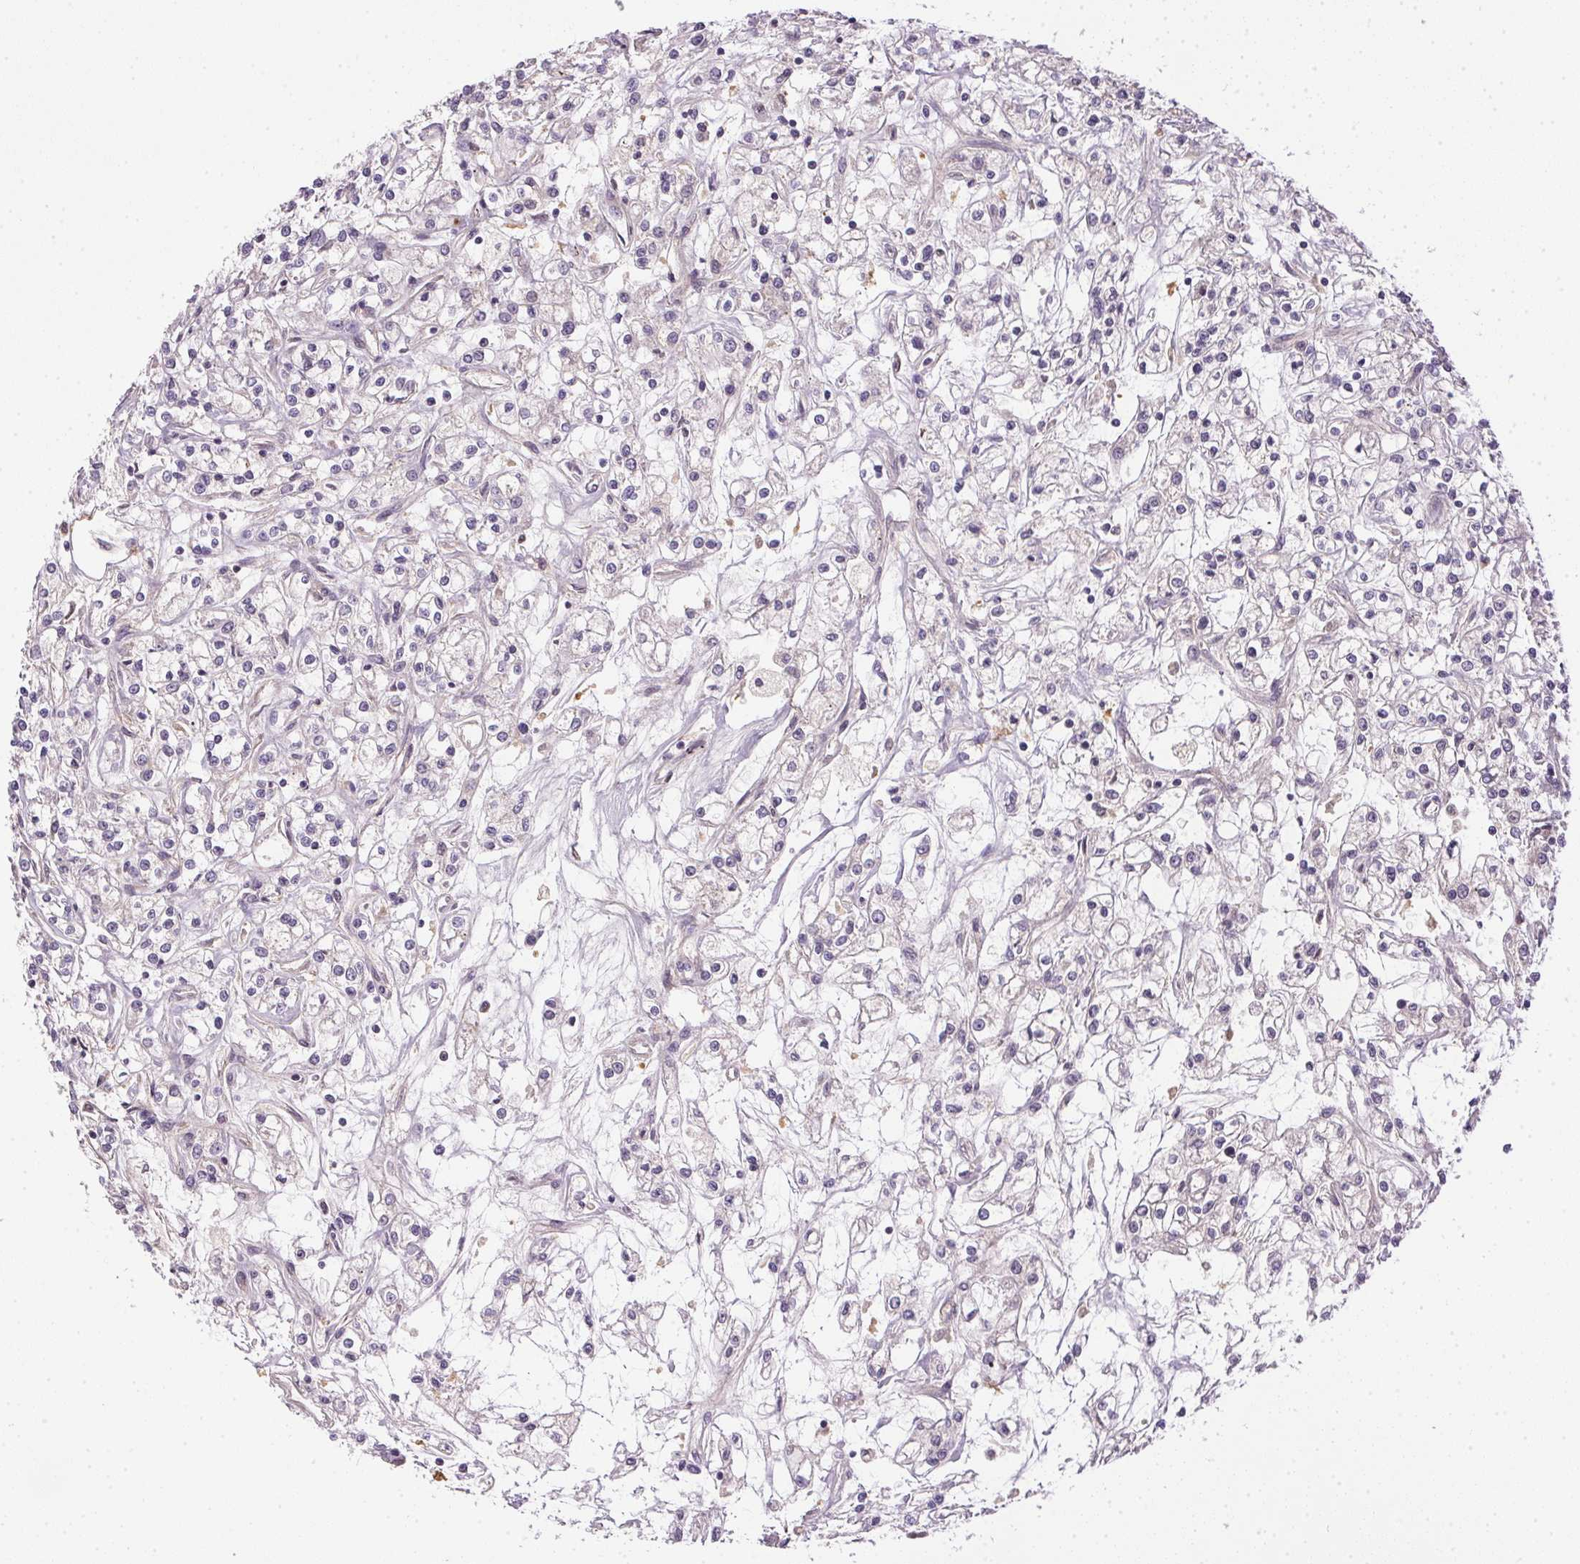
{"staining": {"intensity": "negative", "quantity": "none", "location": "none"}, "tissue": "renal cancer", "cell_type": "Tumor cells", "image_type": "cancer", "snomed": [{"axis": "morphology", "description": "Adenocarcinoma, NOS"}, {"axis": "topography", "description": "Kidney"}], "caption": "Immunohistochemical staining of renal adenocarcinoma displays no significant staining in tumor cells.", "gene": "CFAP92", "patient": {"sex": "female", "age": 59}}